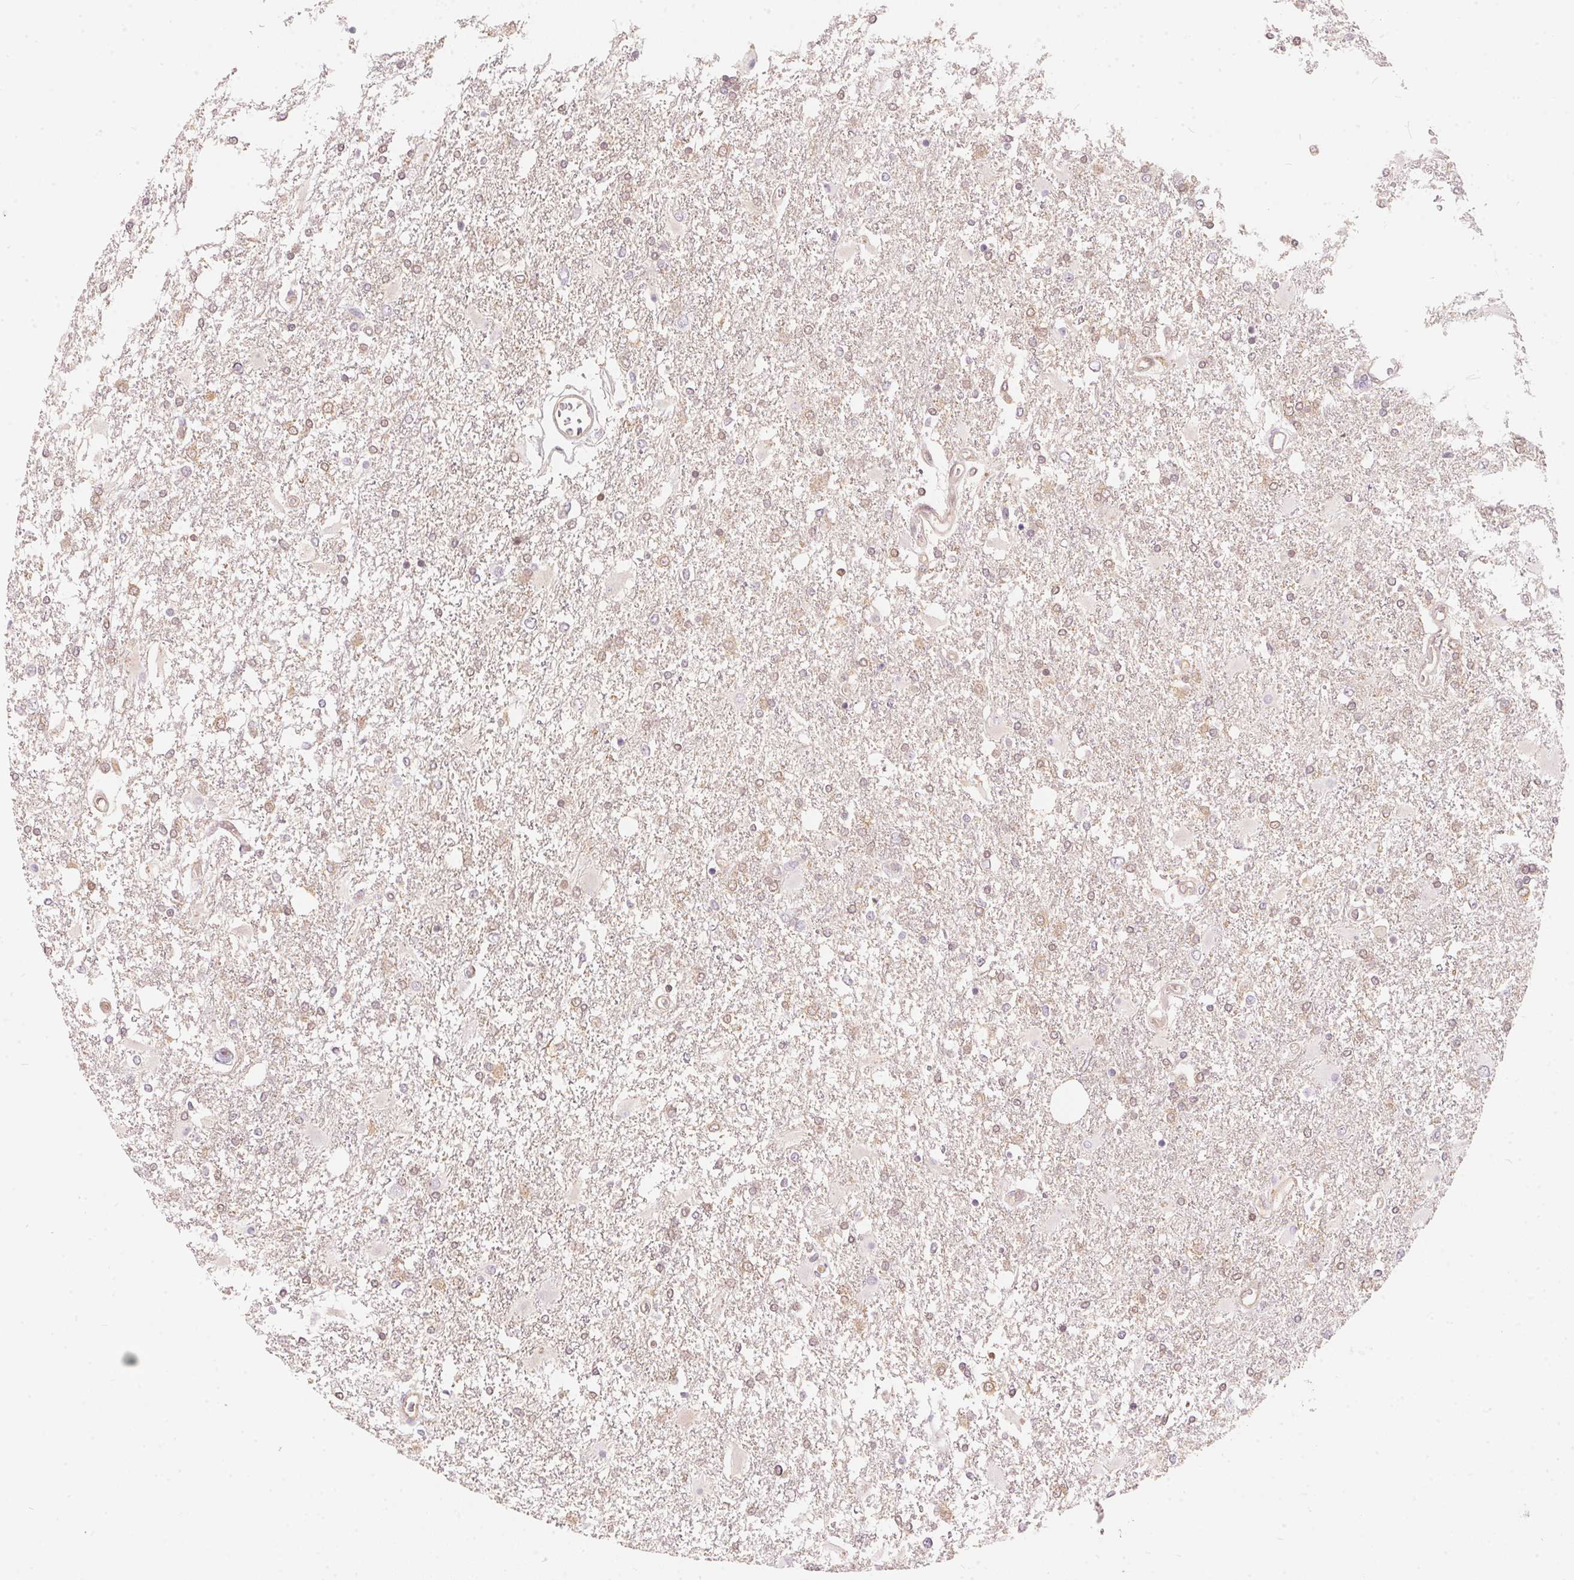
{"staining": {"intensity": "weak", "quantity": "<25%", "location": "cytoplasmic/membranous"}, "tissue": "glioma", "cell_type": "Tumor cells", "image_type": "cancer", "snomed": [{"axis": "morphology", "description": "Glioma, malignant, High grade"}, {"axis": "topography", "description": "Cerebral cortex"}], "caption": "This is a image of immunohistochemistry (IHC) staining of malignant glioma (high-grade), which shows no positivity in tumor cells.", "gene": "BLMH", "patient": {"sex": "male", "age": 79}}